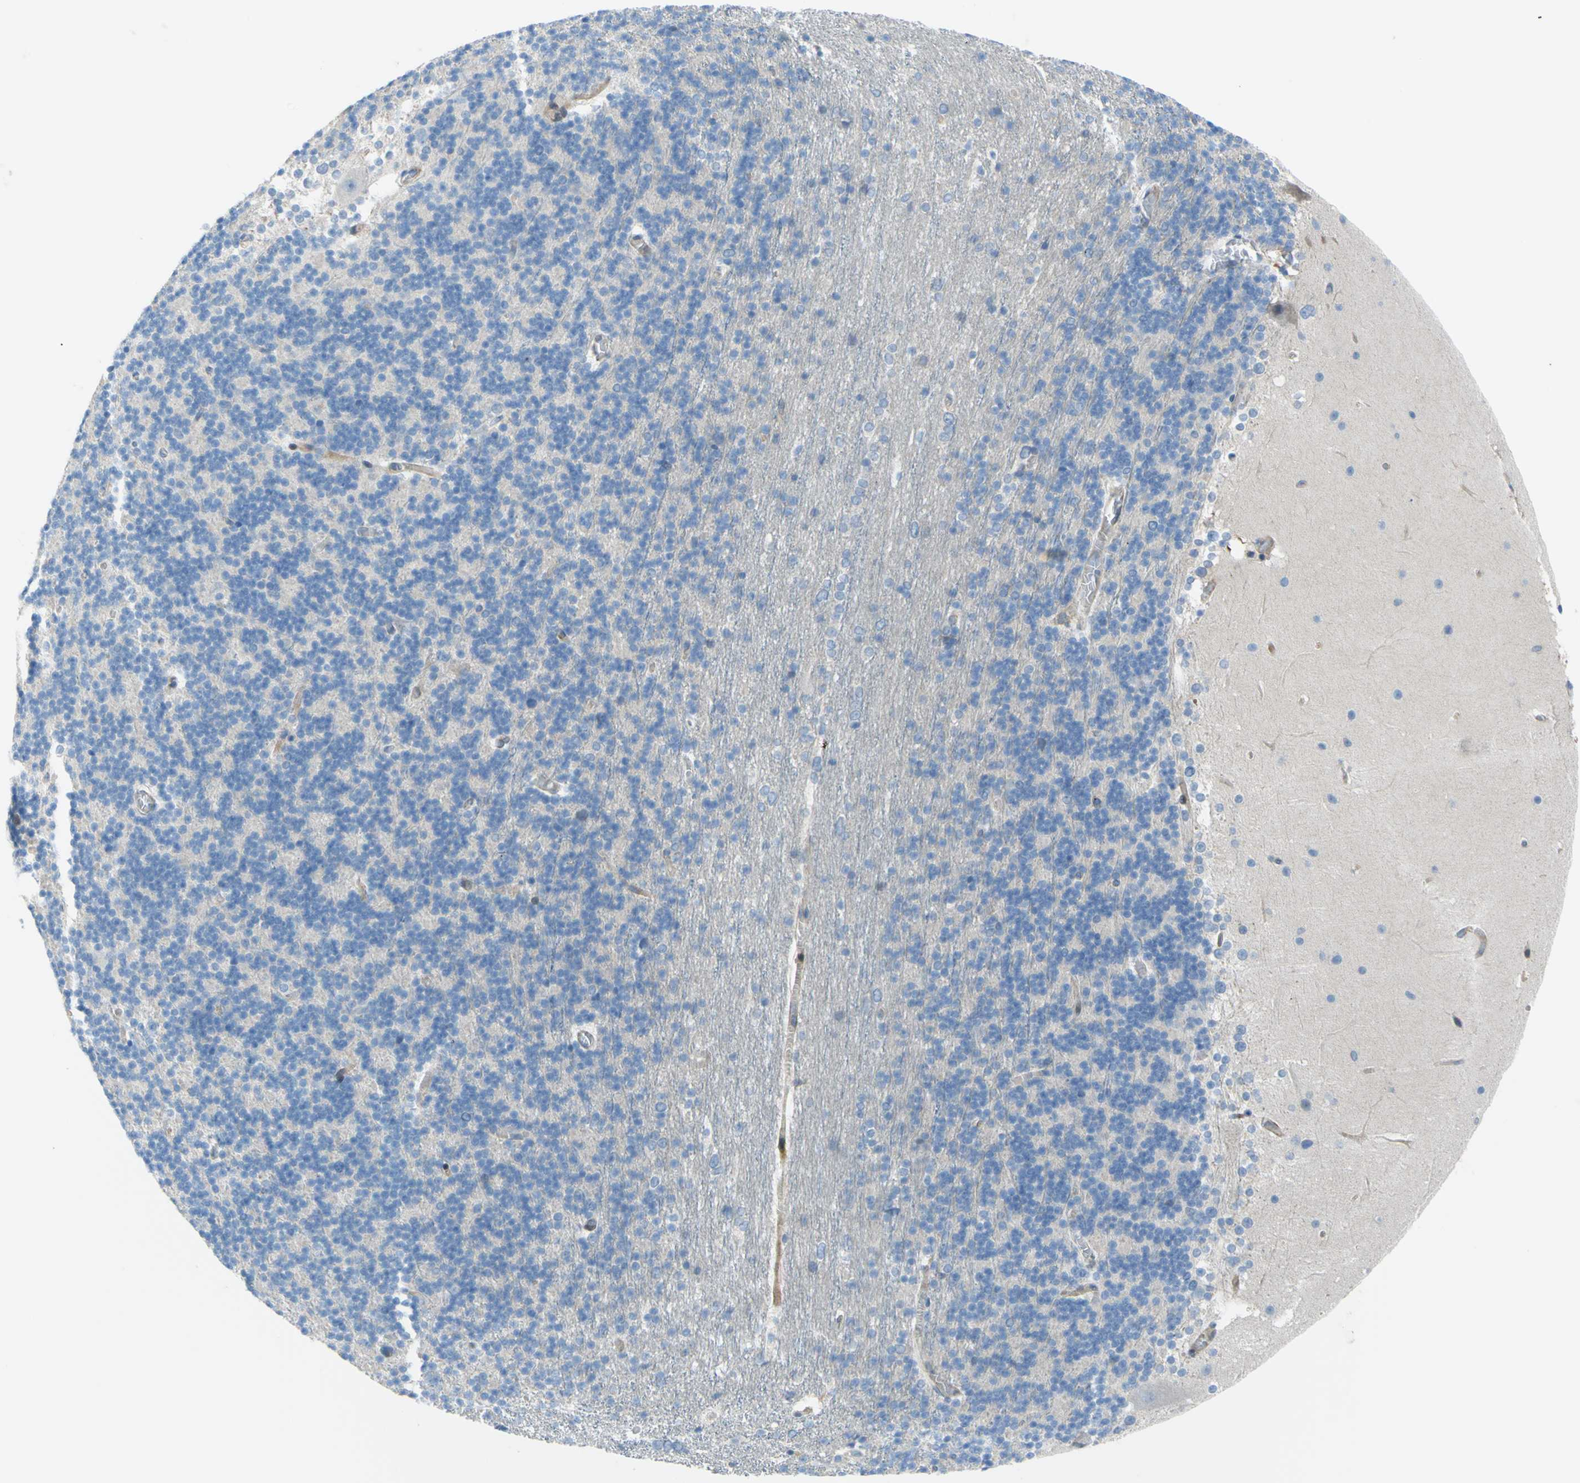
{"staining": {"intensity": "negative", "quantity": "none", "location": "none"}, "tissue": "cerebellum", "cell_type": "Cells in granular layer", "image_type": "normal", "snomed": [{"axis": "morphology", "description": "Normal tissue, NOS"}, {"axis": "topography", "description": "Cerebellum"}], "caption": "This micrograph is of unremarkable cerebellum stained with immunohistochemistry (IHC) to label a protein in brown with the nuclei are counter-stained blue. There is no expression in cells in granular layer.", "gene": "PAK2", "patient": {"sex": "female", "age": 19}}